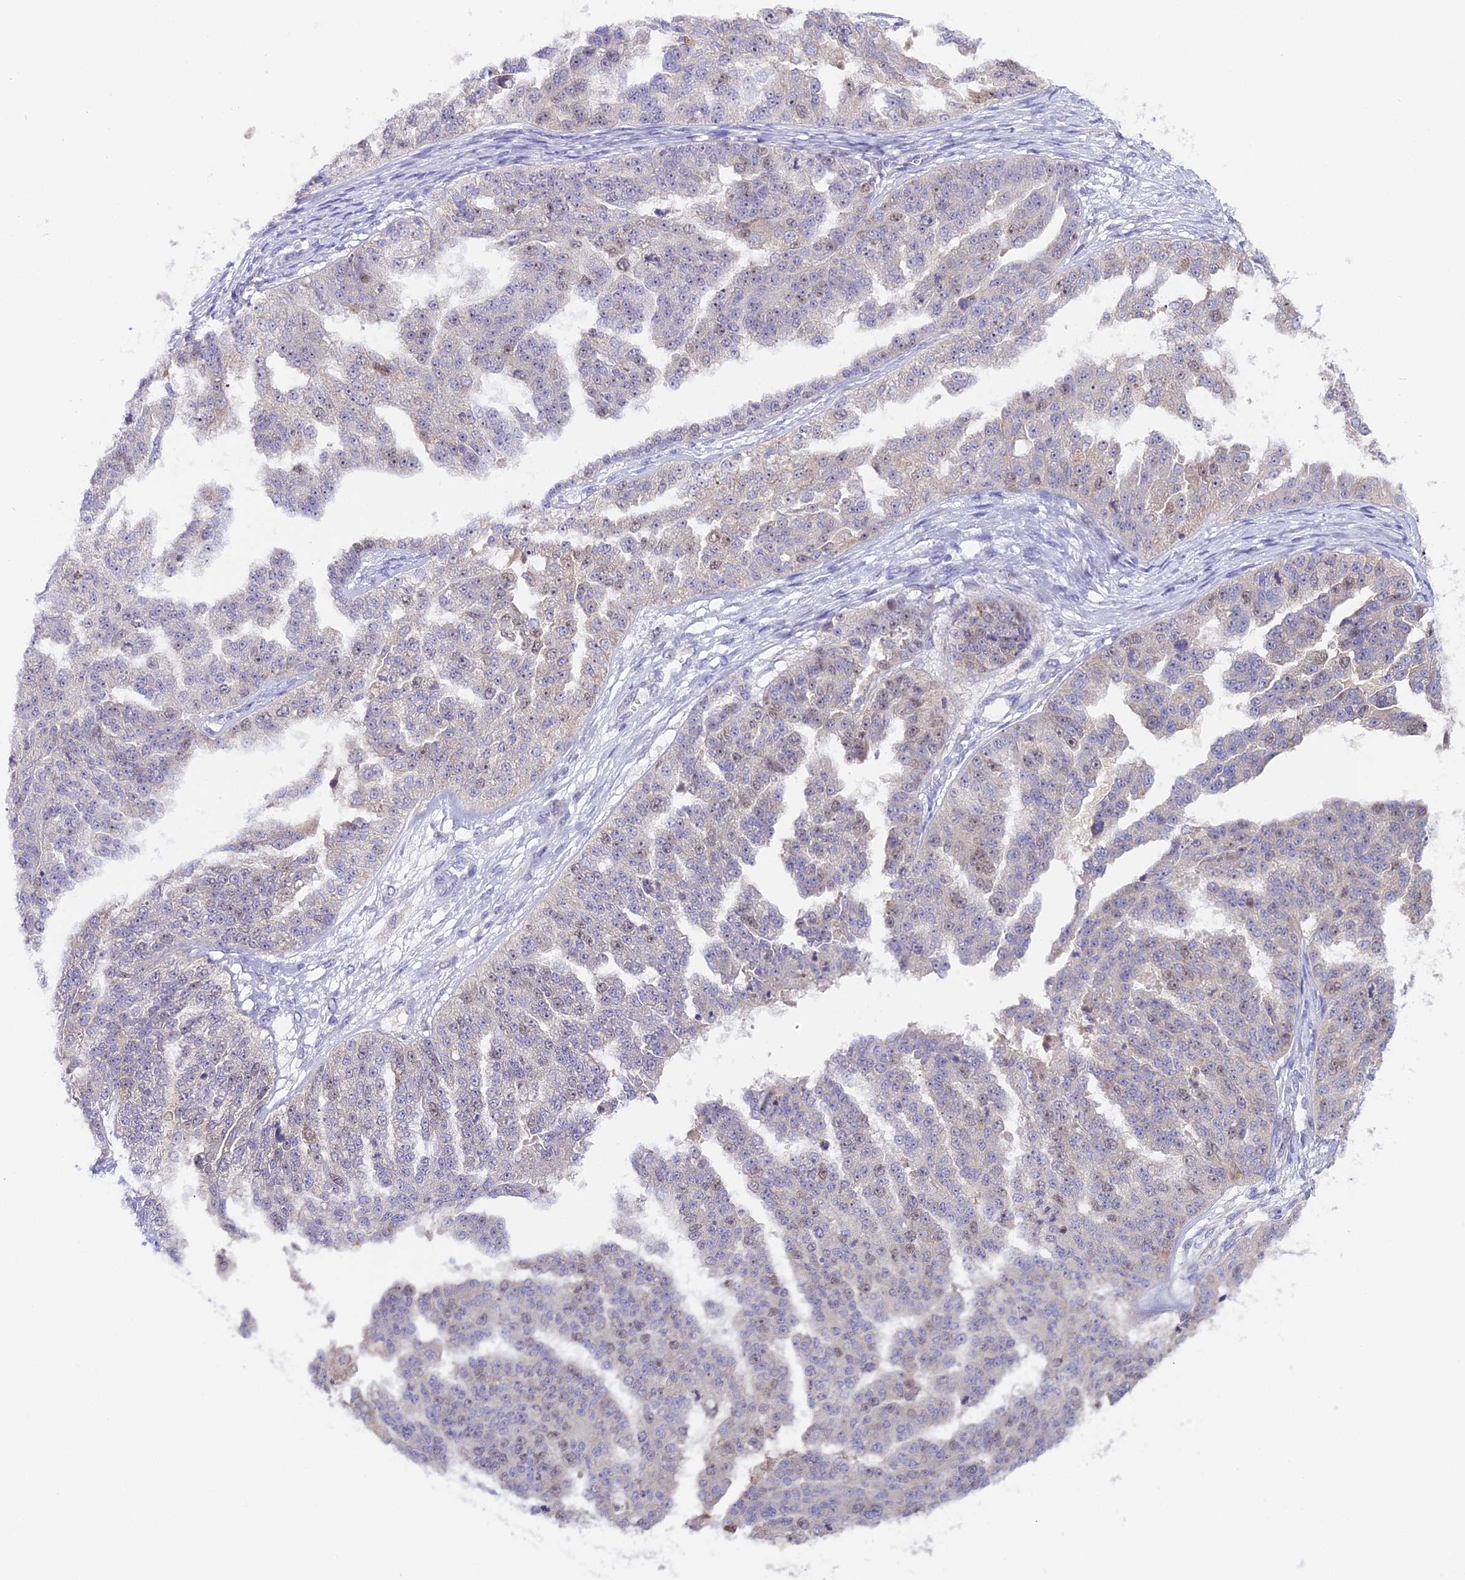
{"staining": {"intensity": "weak", "quantity": "<25%", "location": "nuclear"}, "tissue": "ovarian cancer", "cell_type": "Tumor cells", "image_type": "cancer", "snomed": [{"axis": "morphology", "description": "Cystadenocarcinoma, serous, NOS"}, {"axis": "topography", "description": "Ovary"}], "caption": "Micrograph shows no protein staining in tumor cells of ovarian cancer tissue.", "gene": "RAD51", "patient": {"sex": "female", "age": 58}}